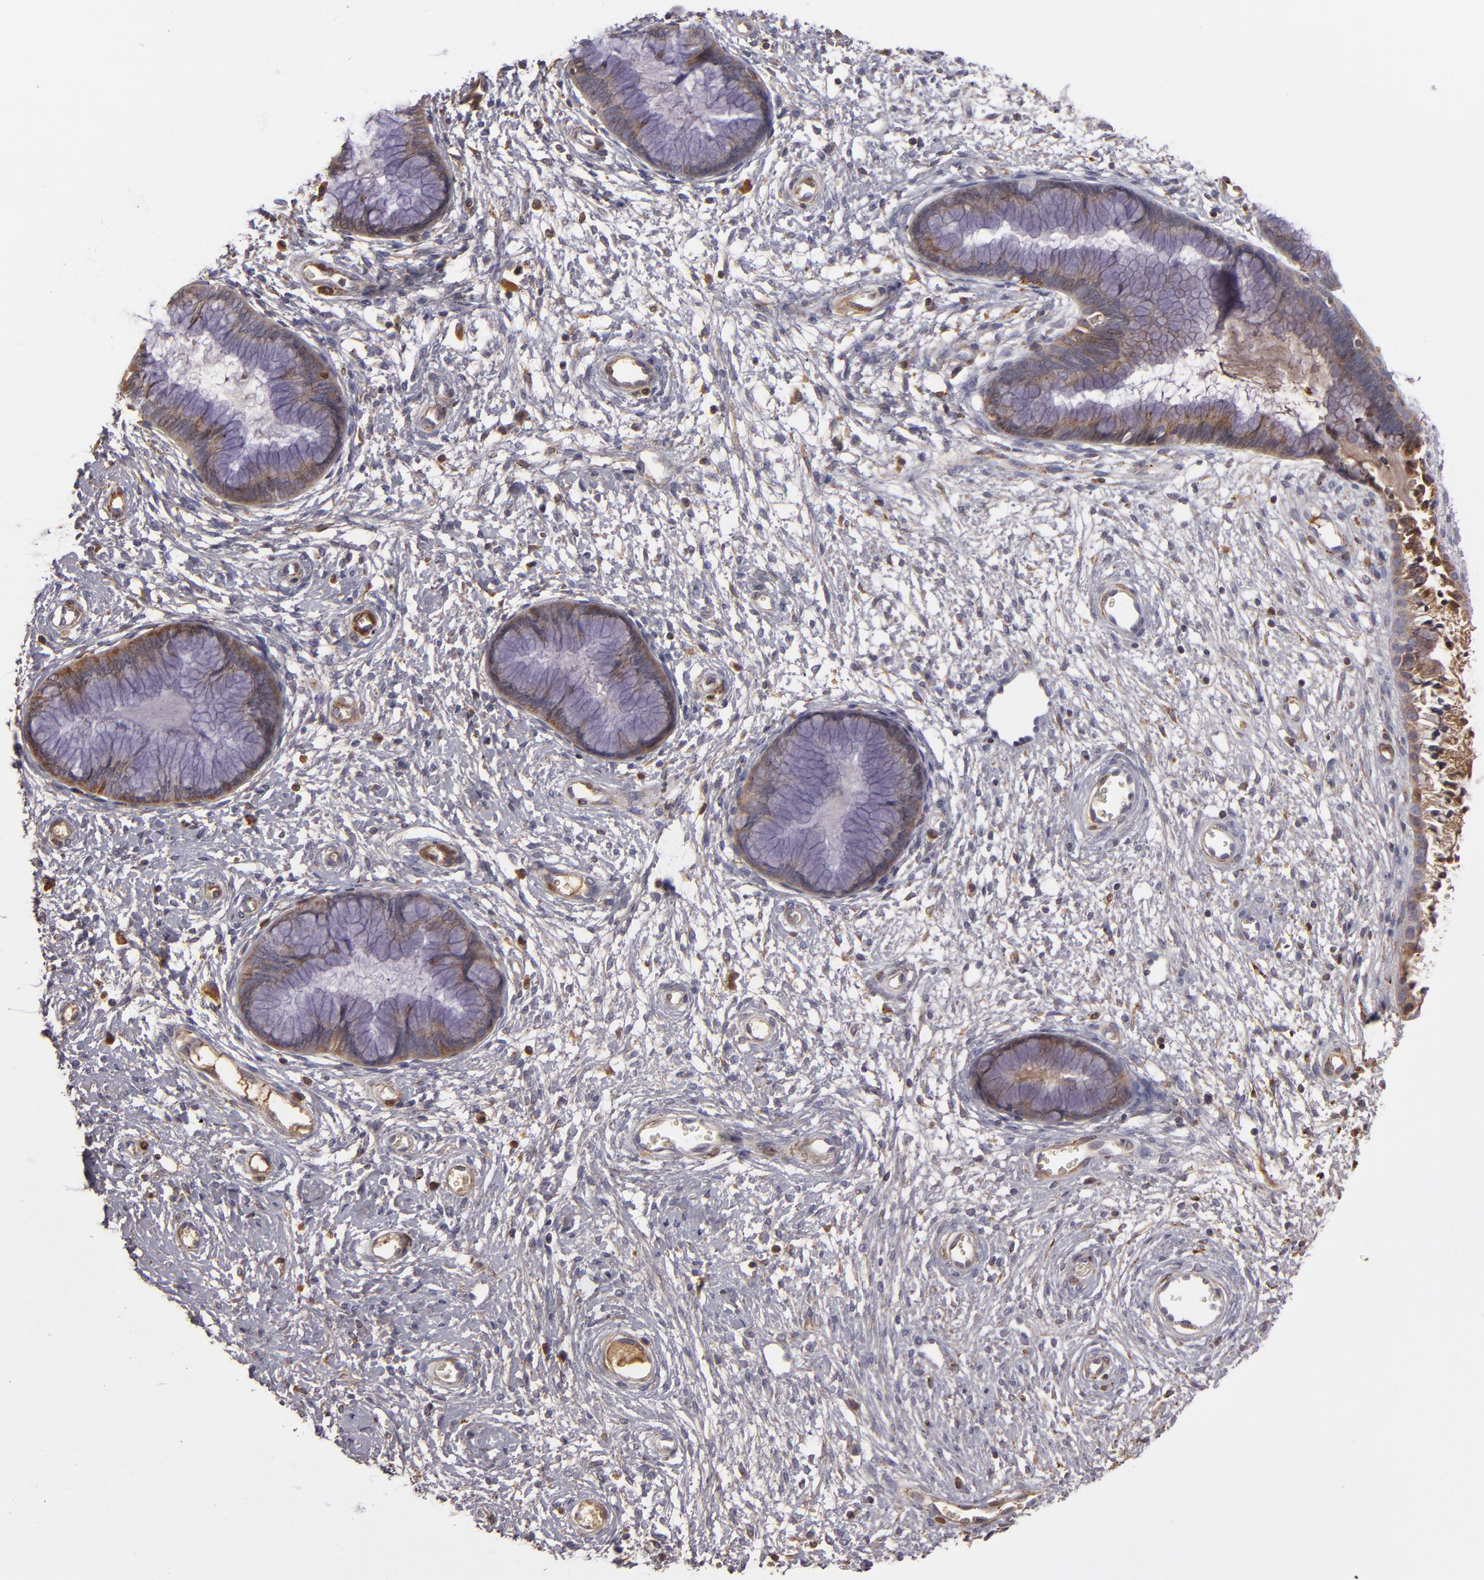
{"staining": {"intensity": "moderate", "quantity": ">75%", "location": "cytoplasmic/membranous"}, "tissue": "cervix", "cell_type": "Glandular cells", "image_type": "normal", "snomed": [{"axis": "morphology", "description": "Normal tissue, NOS"}, {"axis": "topography", "description": "Cervix"}], "caption": "Brown immunohistochemical staining in normal cervix reveals moderate cytoplasmic/membranous positivity in about >75% of glandular cells. (Stains: DAB in brown, nuclei in blue, Microscopy: brightfield microscopy at high magnification).", "gene": "CFB", "patient": {"sex": "female", "age": 55}}